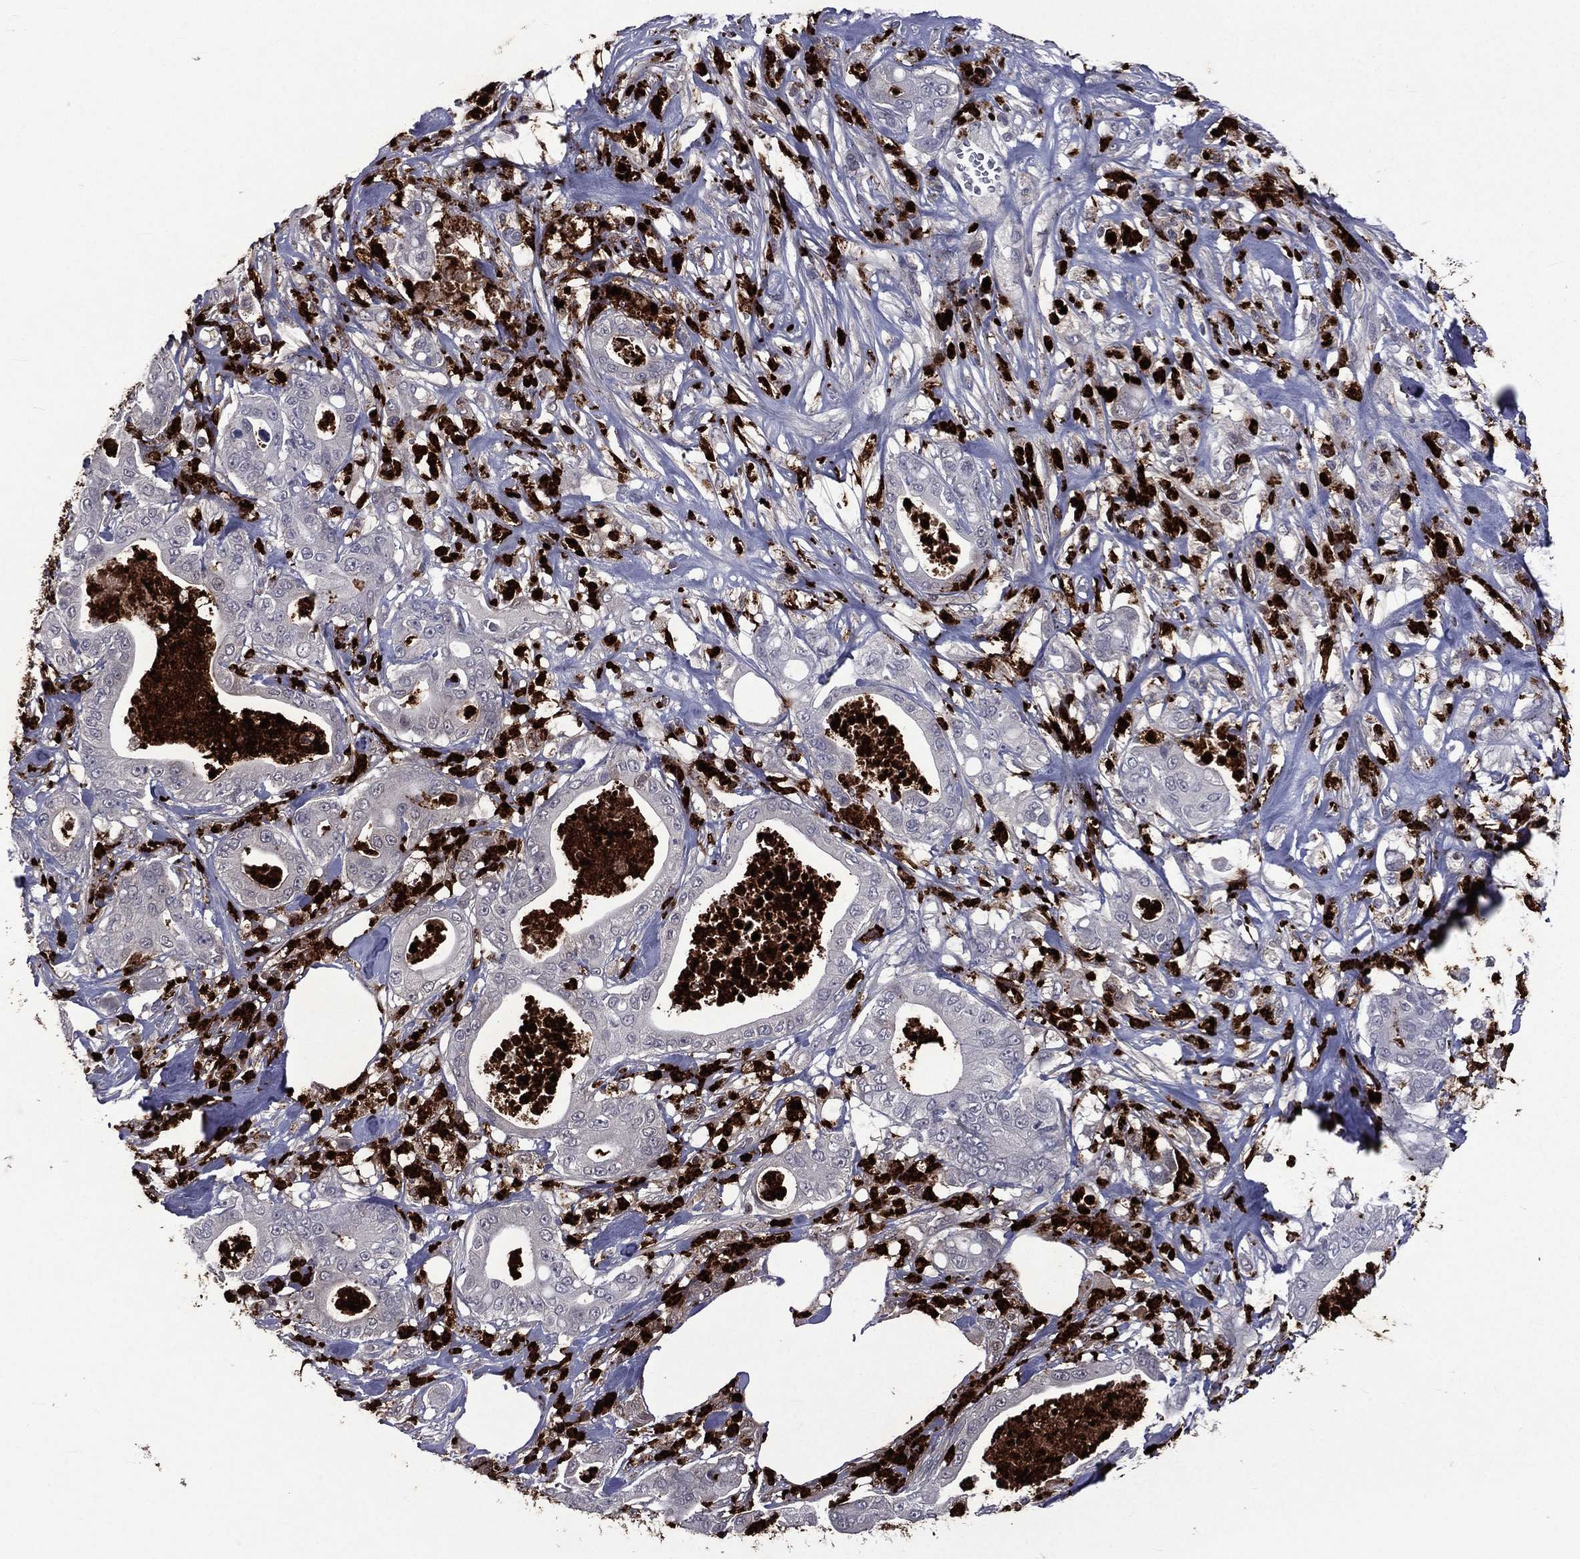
{"staining": {"intensity": "negative", "quantity": "none", "location": "none"}, "tissue": "pancreatic cancer", "cell_type": "Tumor cells", "image_type": "cancer", "snomed": [{"axis": "morphology", "description": "Adenocarcinoma, NOS"}, {"axis": "topography", "description": "Pancreas"}], "caption": "This is an immunohistochemistry image of human pancreatic cancer (adenocarcinoma). There is no expression in tumor cells.", "gene": "ELANE", "patient": {"sex": "male", "age": 71}}